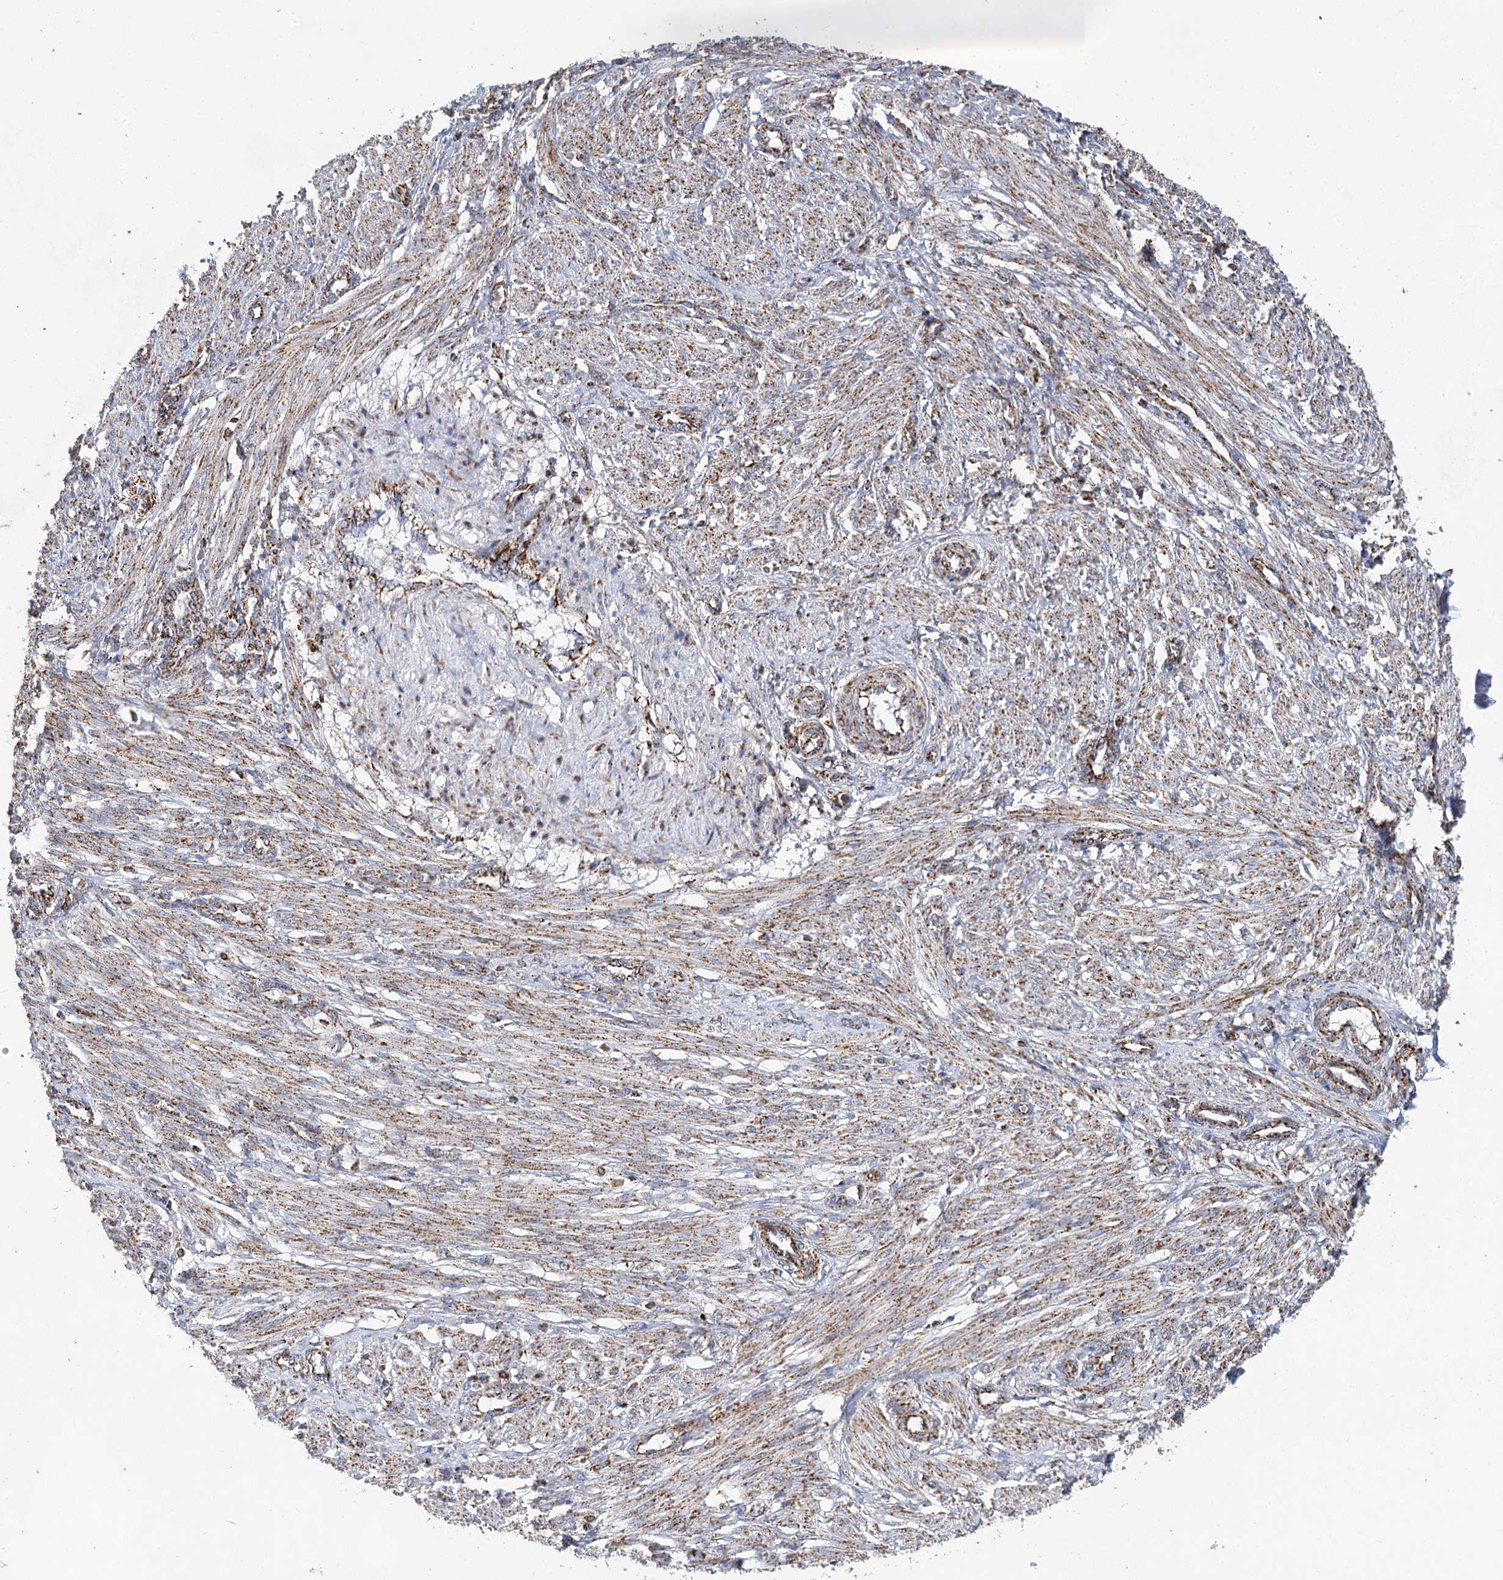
{"staining": {"intensity": "moderate", "quantity": ">75%", "location": "cytoplasmic/membranous"}, "tissue": "smooth muscle", "cell_type": "Smooth muscle cells", "image_type": "normal", "snomed": [{"axis": "morphology", "description": "Normal tissue, NOS"}, {"axis": "topography", "description": "Endometrium"}], "caption": "IHC staining of benign smooth muscle, which shows medium levels of moderate cytoplasmic/membranous staining in approximately >75% of smooth muscle cells indicating moderate cytoplasmic/membranous protein staining. The staining was performed using DAB (brown) for protein detection and nuclei were counterstained in hematoxylin (blue).", "gene": "NADK2", "patient": {"sex": "female", "age": 33}}